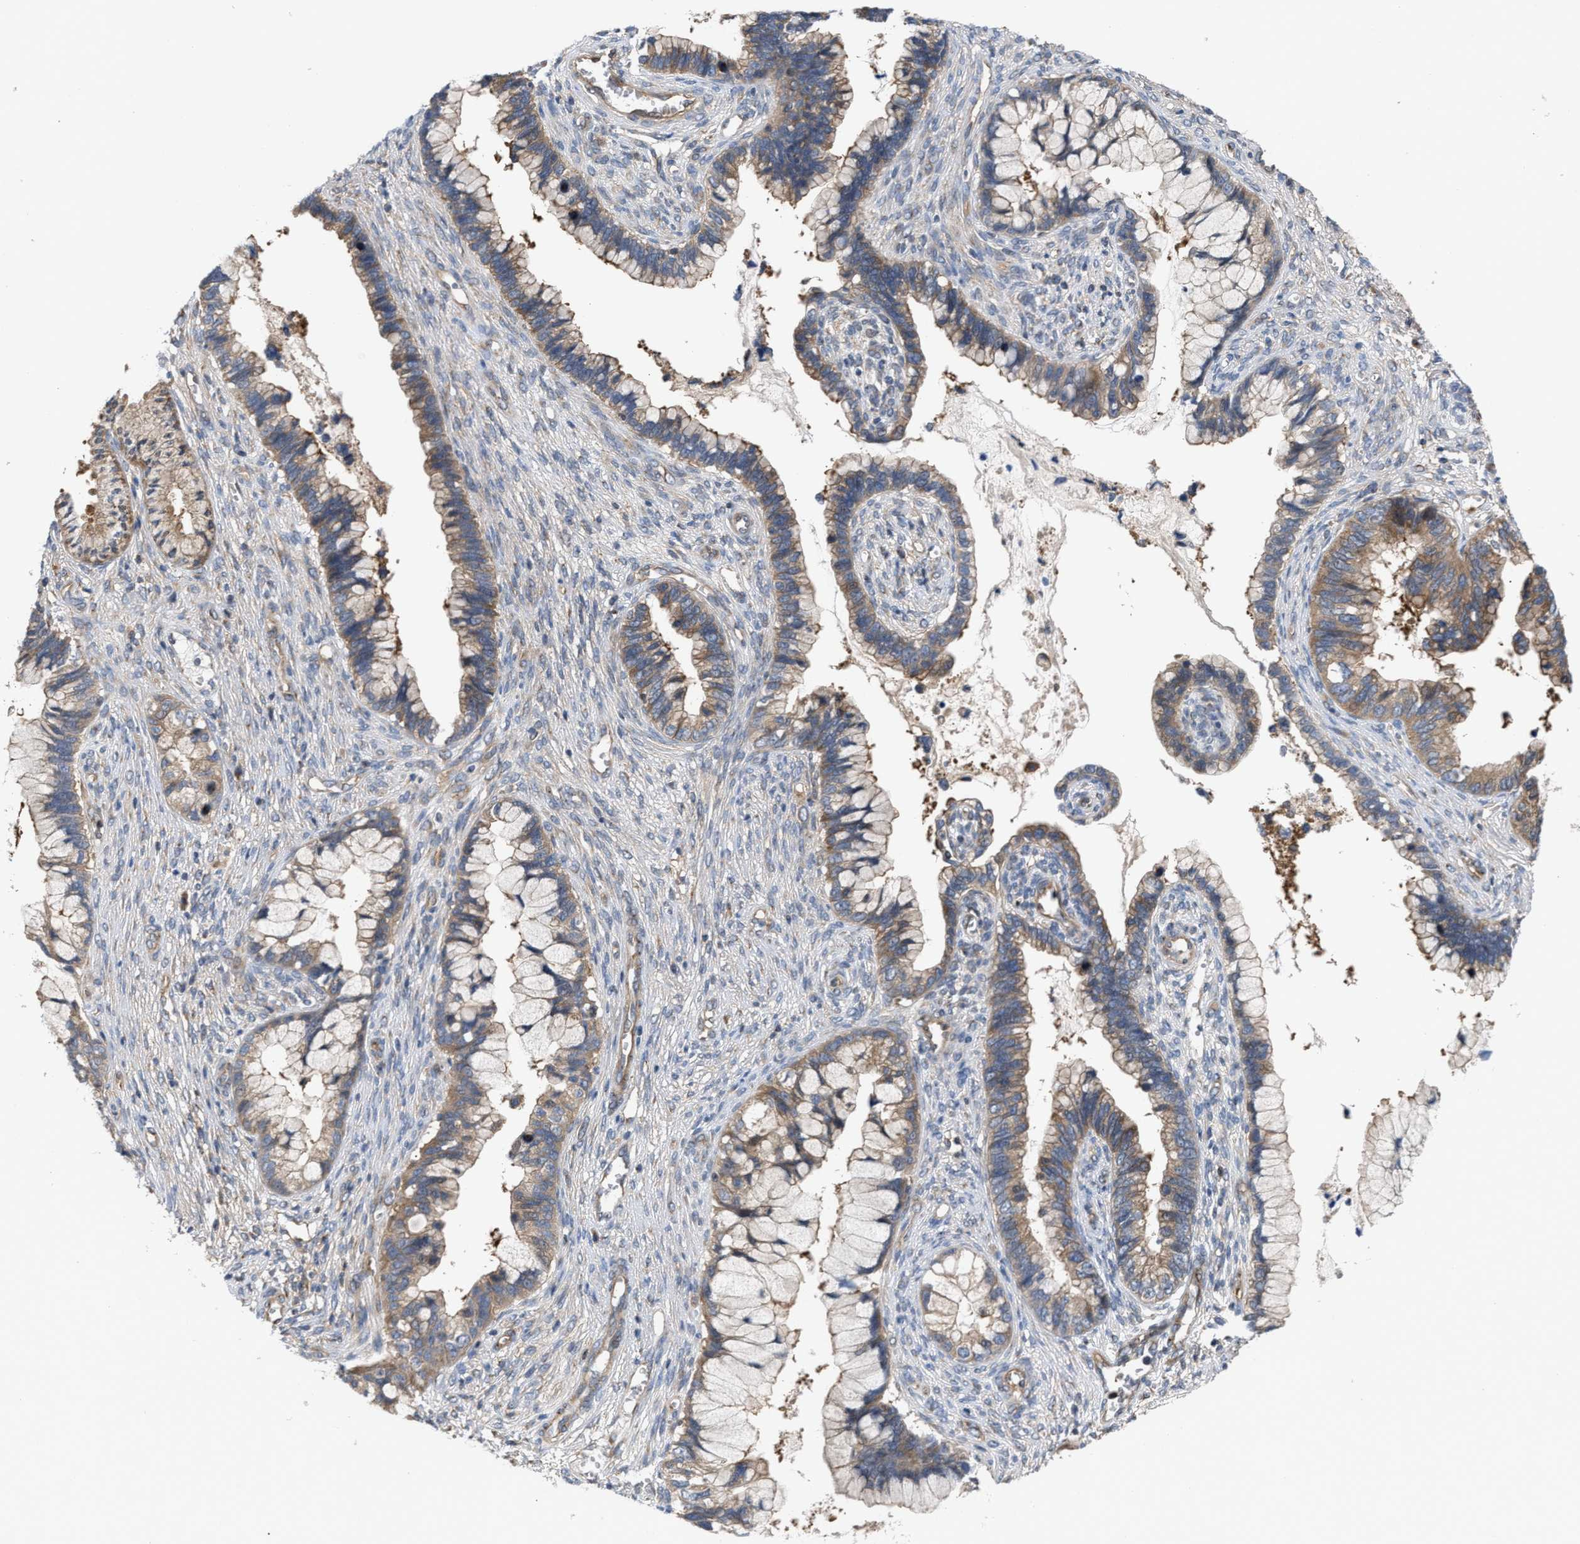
{"staining": {"intensity": "moderate", "quantity": ">75%", "location": "cytoplasmic/membranous"}, "tissue": "cervical cancer", "cell_type": "Tumor cells", "image_type": "cancer", "snomed": [{"axis": "morphology", "description": "Adenocarcinoma, NOS"}, {"axis": "topography", "description": "Cervix"}], "caption": "Immunohistochemistry histopathology image of adenocarcinoma (cervical) stained for a protein (brown), which displays medium levels of moderate cytoplasmic/membranous positivity in about >75% of tumor cells.", "gene": "LAPTM4B", "patient": {"sex": "female", "age": 44}}